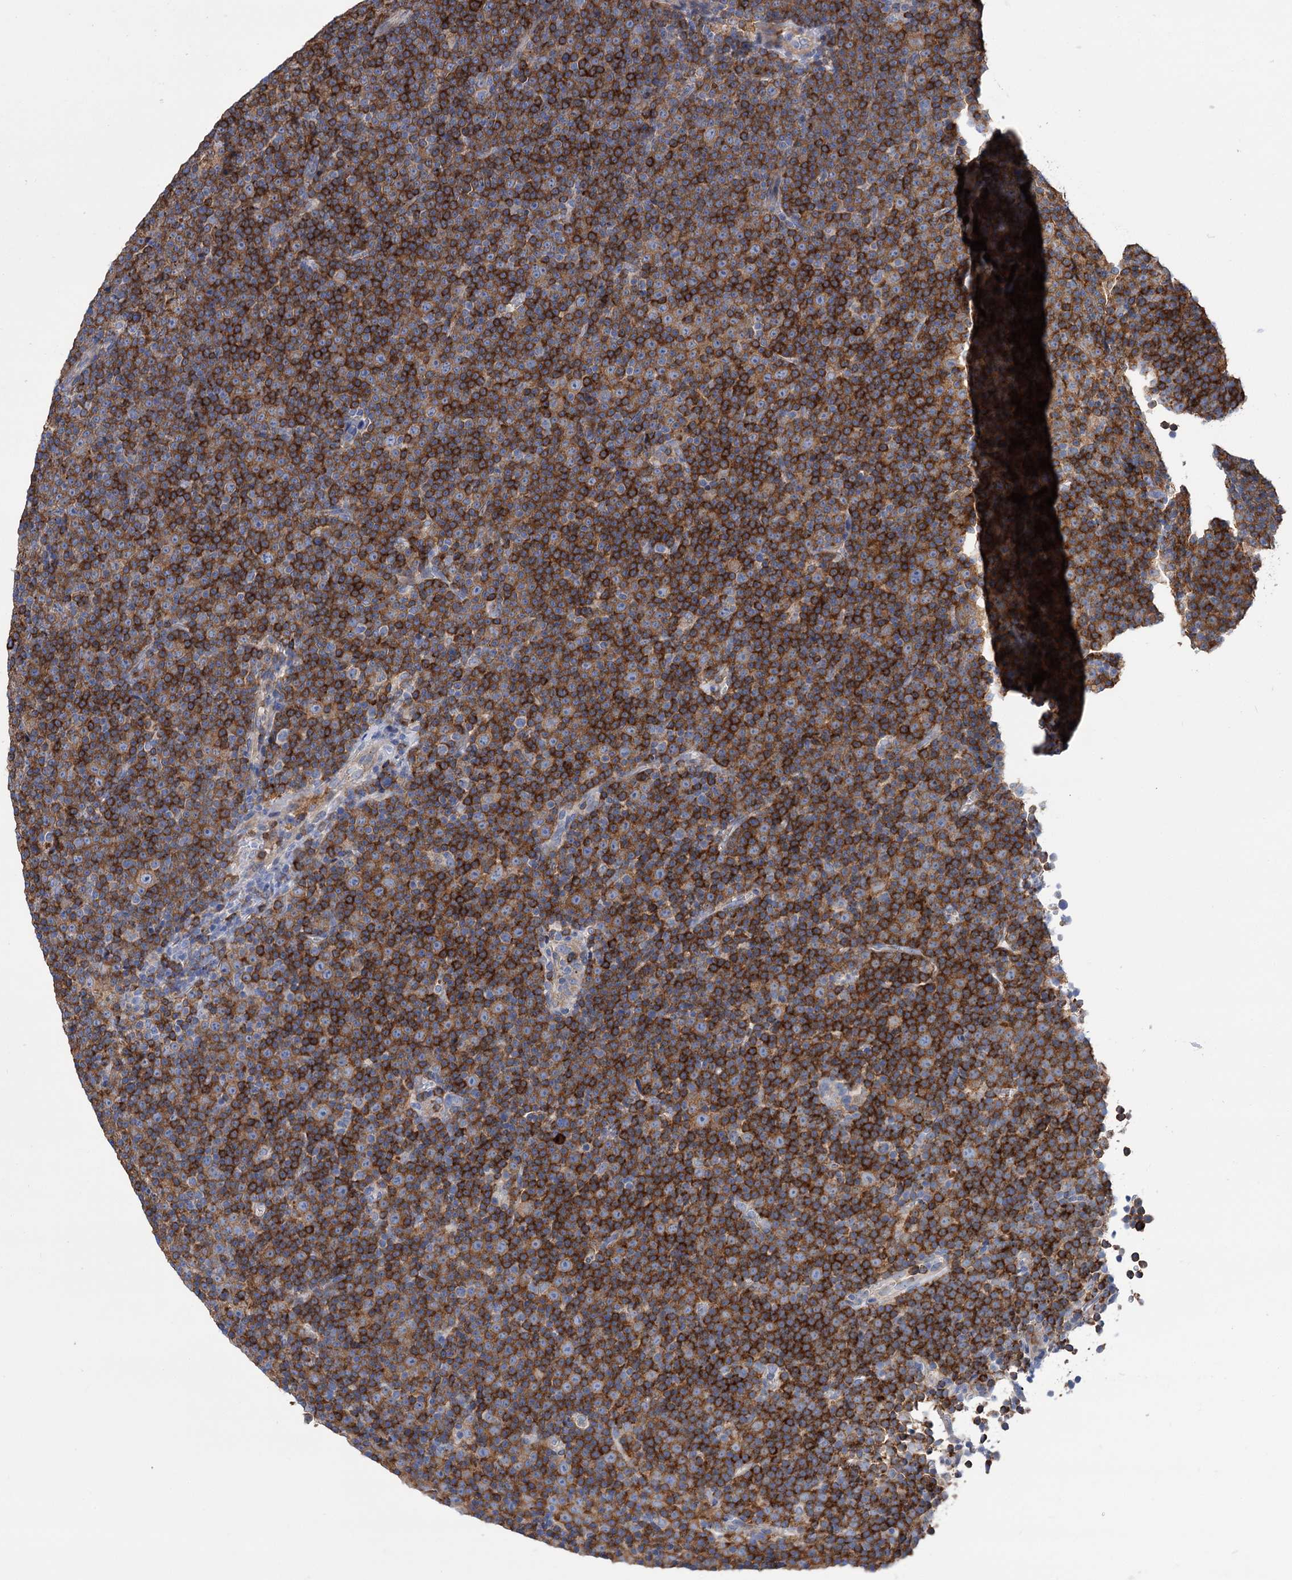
{"staining": {"intensity": "strong", "quantity": ">75%", "location": "cytoplasmic/membranous"}, "tissue": "lymphoma", "cell_type": "Tumor cells", "image_type": "cancer", "snomed": [{"axis": "morphology", "description": "Malignant lymphoma, non-Hodgkin's type, Low grade"}, {"axis": "topography", "description": "Lymph node"}], "caption": "Strong cytoplasmic/membranous protein expression is present in about >75% of tumor cells in low-grade malignant lymphoma, non-Hodgkin's type.", "gene": "BBS4", "patient": {"sex": "female", "age": 67}}